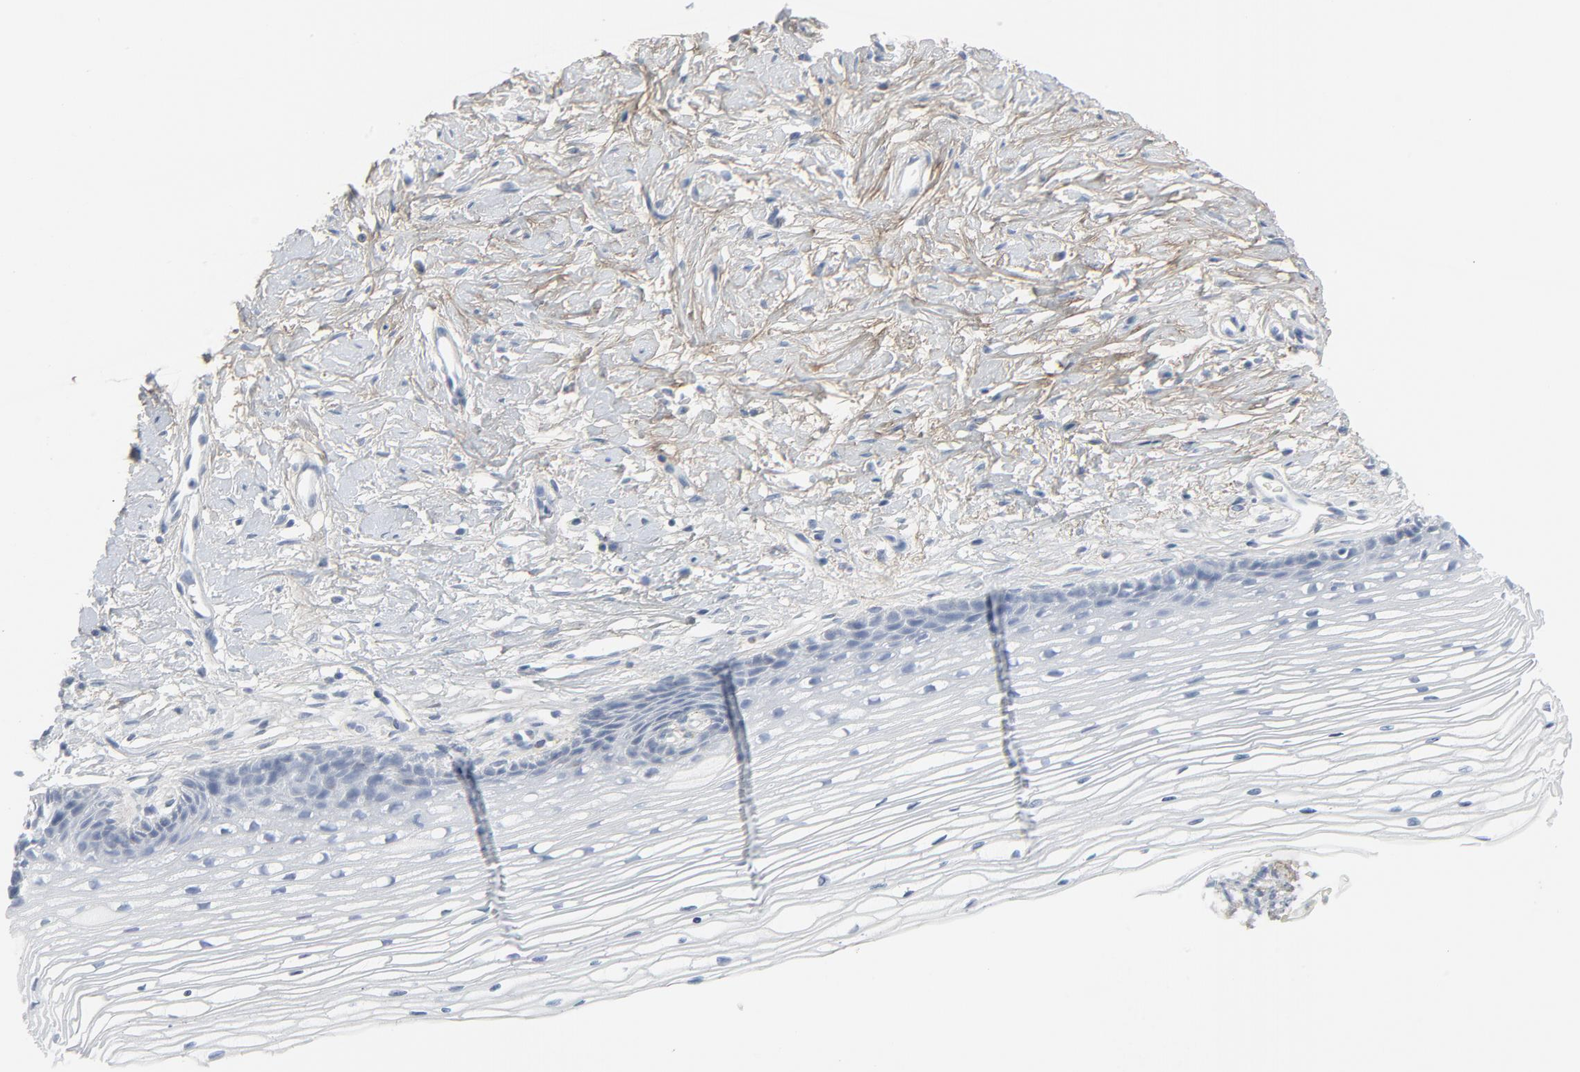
{"staining": {"intensity": "negative", "quantity": "none", "location": "none"}, "tissue": "cervix", "cell_type": "Glandular cells", "image_type": "normal", "snomed": [{"axis": "morphology", "description": "Normal tissue, NOS"}, {"axis": "topography", "description": "Cervix"}], "caption": "Protein analysis of benign cervix exhibits no significant staining in glandular cells.", "gene": "BGN", "patient": {"sex": "female", "age": 77}}